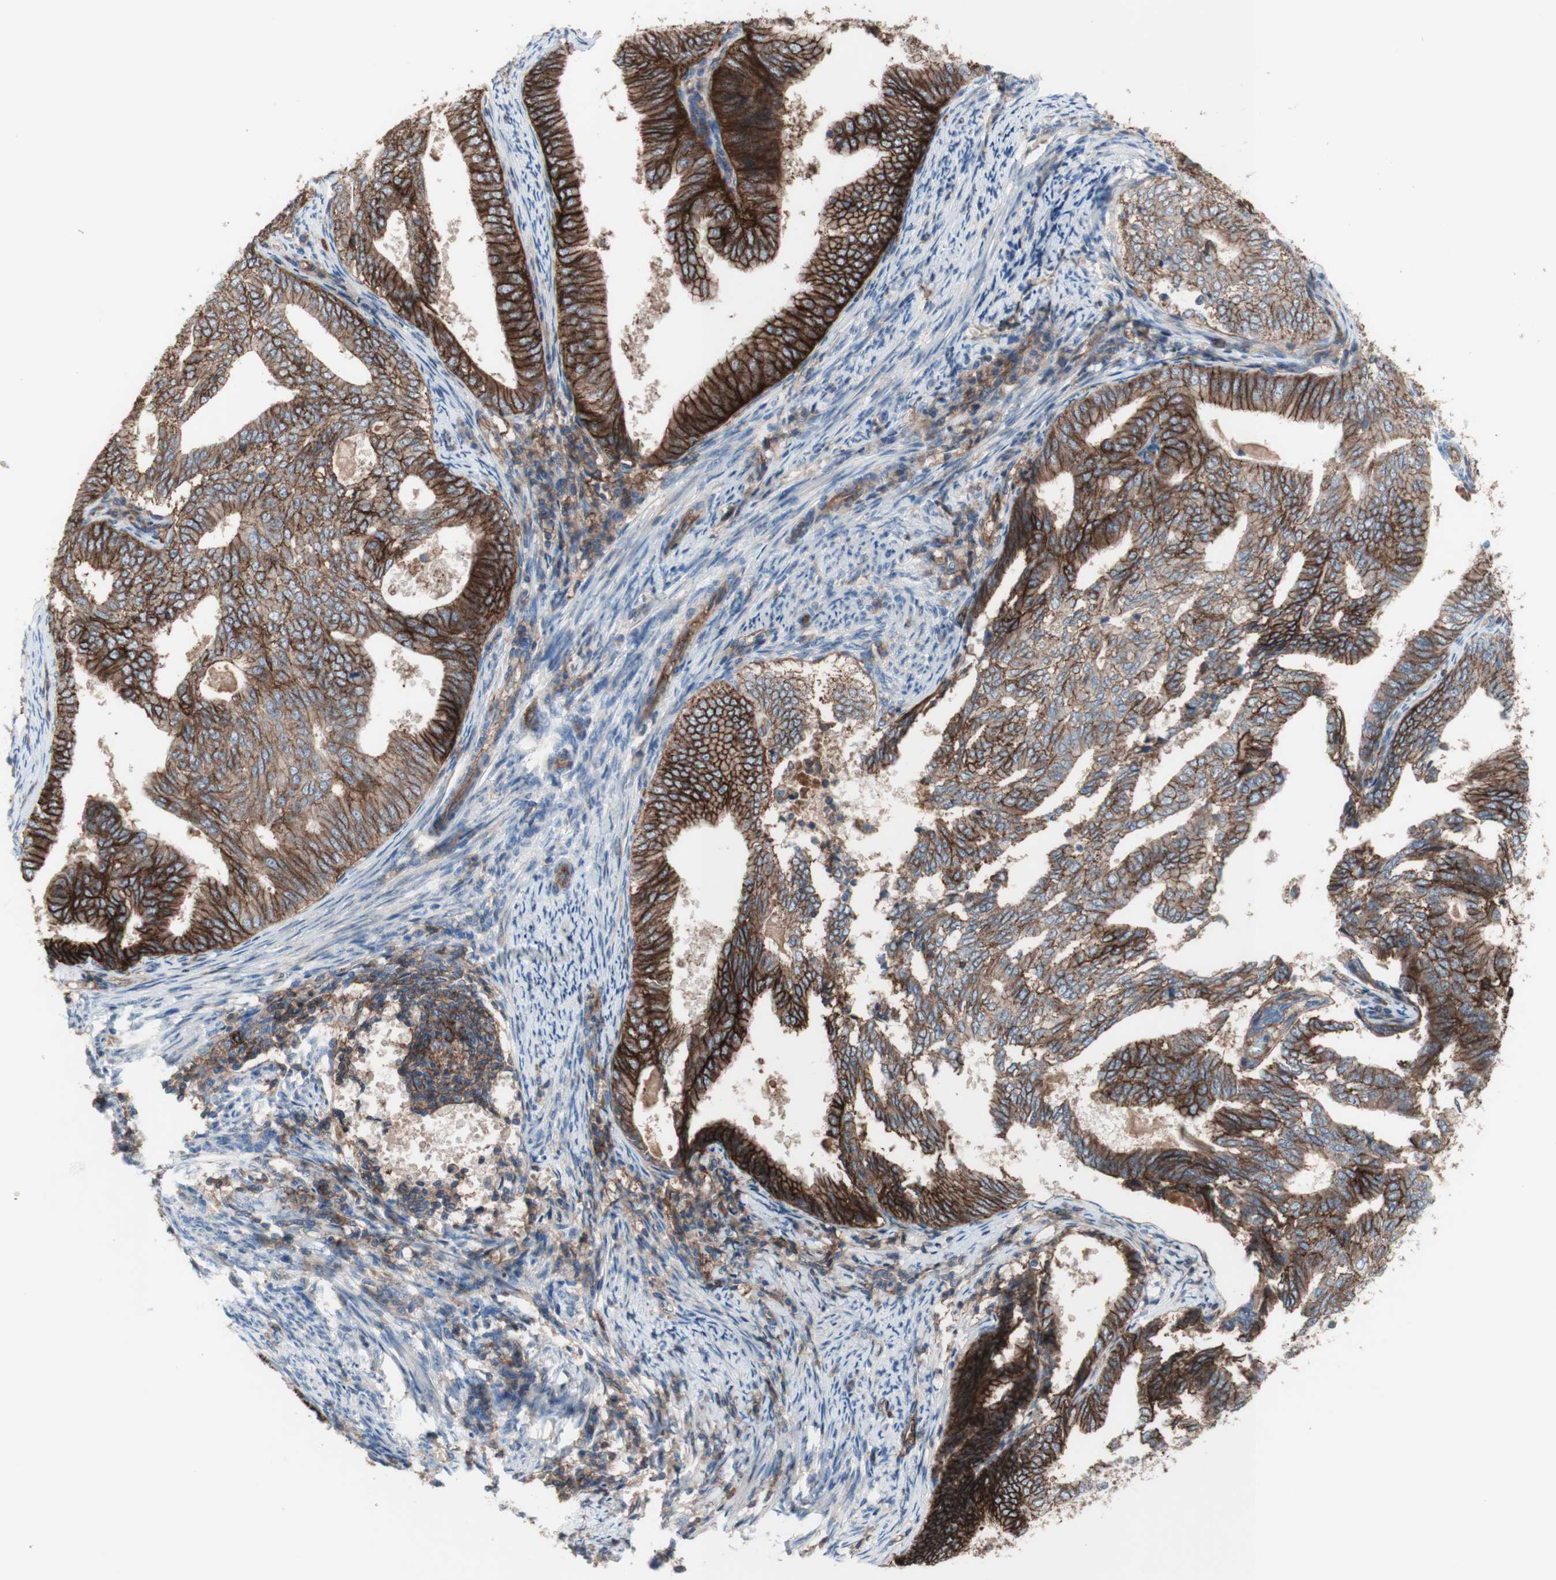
{"staining": {"intensity": "strong", "quantity": ">75%", "location": "cytoplasmic/membranous"}, "tissue": "endometrial cancer", "cell_type": "Tumor cells", "image_type": "cancer", "snomed": [{"axis": "morphology", "description": "Adenocarcinoma, NOS"}, {"axis": "topography", "description": "Endometrium"}], "caption": "The photomicrograph demonstrates staining of endometrial cancer (adenocarcinoma), revealing strong cytoplasmic/membranous protein staining (brown color) within tumor cells.", "gene": "CD46", "patient": {"sex": "female", "age": 58}}